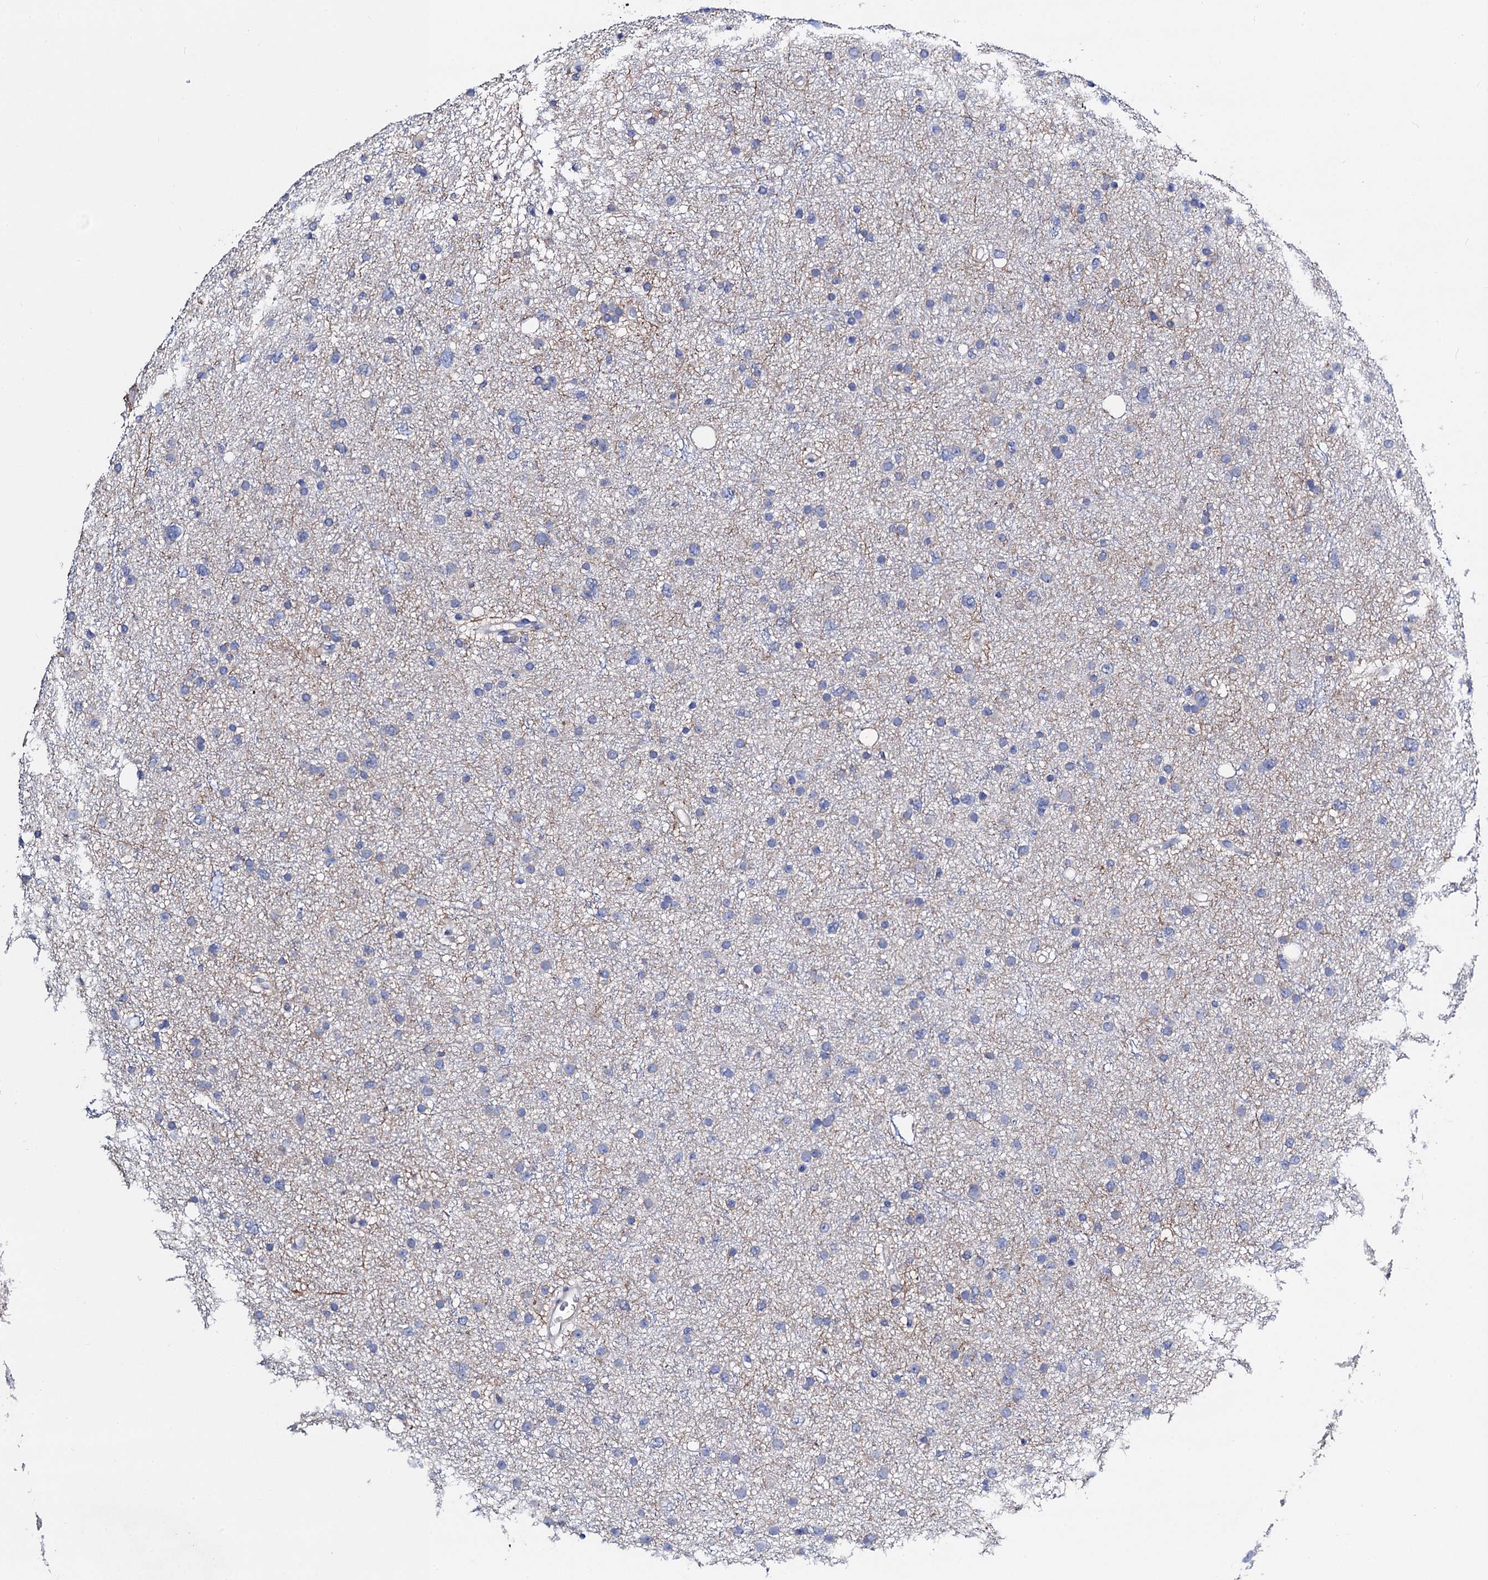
{"staining": {"intensity": "negative", "quantity": "none", "location": "none"}, "tissue": "glioma", "cell_type": "Tumor cells", "image_type": "cancer", "snomed": [{"axis": "morphology", "description": "Glioma, malignant, Low grade"}, {"axis": "topography", "description": "Cerebral cortex"}], "caption": "There is no significant expression in tumor cells of malignant glioma (low-grade).", "gene": "FREM3", "patient": {"sex": "female", "age": 39}}